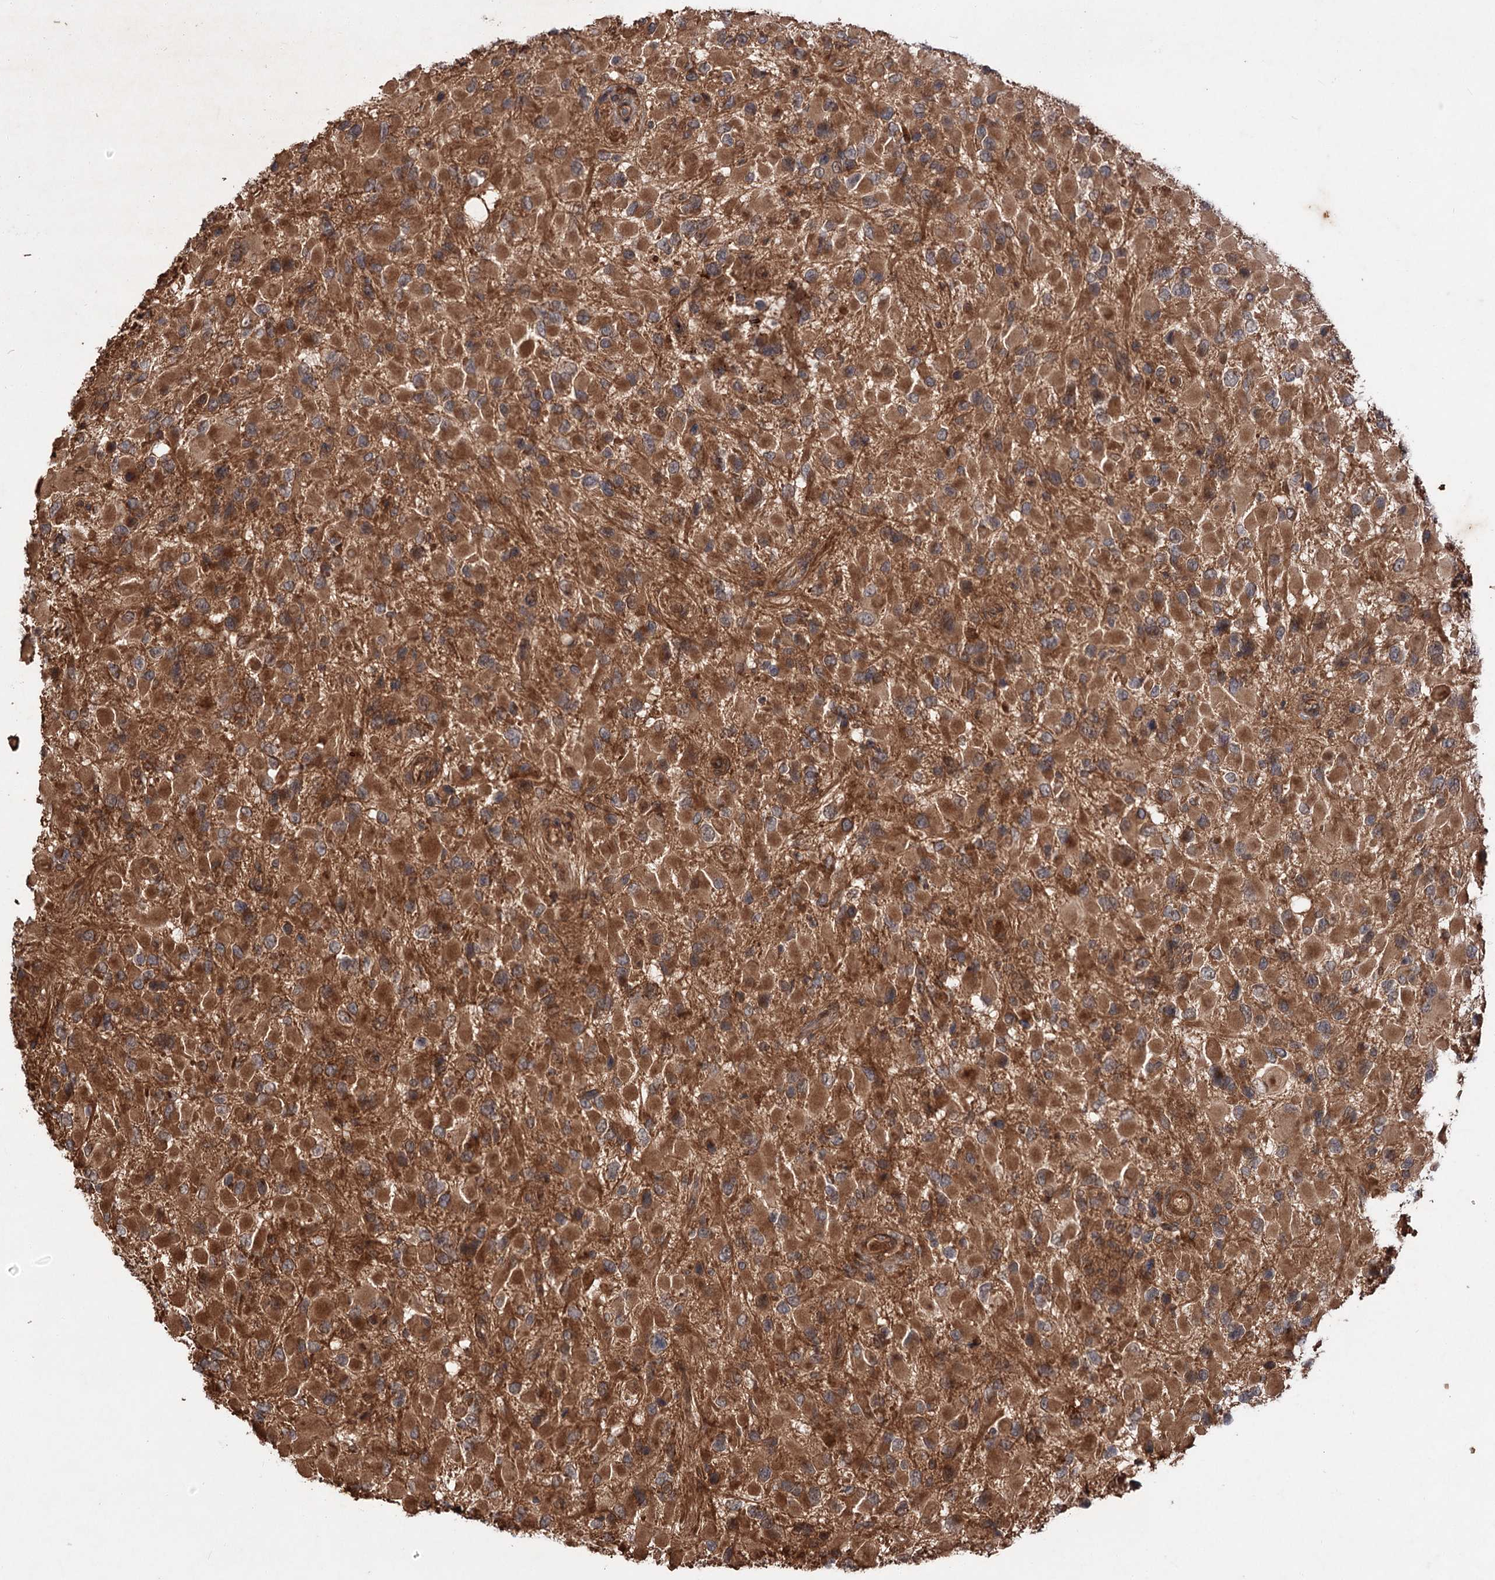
{"staining": {"intensity": "moderate", "quantity": ">75%", "location": "cytoplasmic/membranous"}, "tissue": "glioma", "cell_type": "Tumor cells", "image_type": "cancer", "snomed": [{"axis": "morphology", "description": "Glioma, malignant, High grade"}, {"axis": "topography", "description": "Brain"}], "caption": "About >75% of tumor cells in human glioma show moderate cytoplasmic/membranous protein expression as visualized by brown immunohistochemical staining.", "gene": "ADK", "patient": {"sex": "male", "age": 53}}